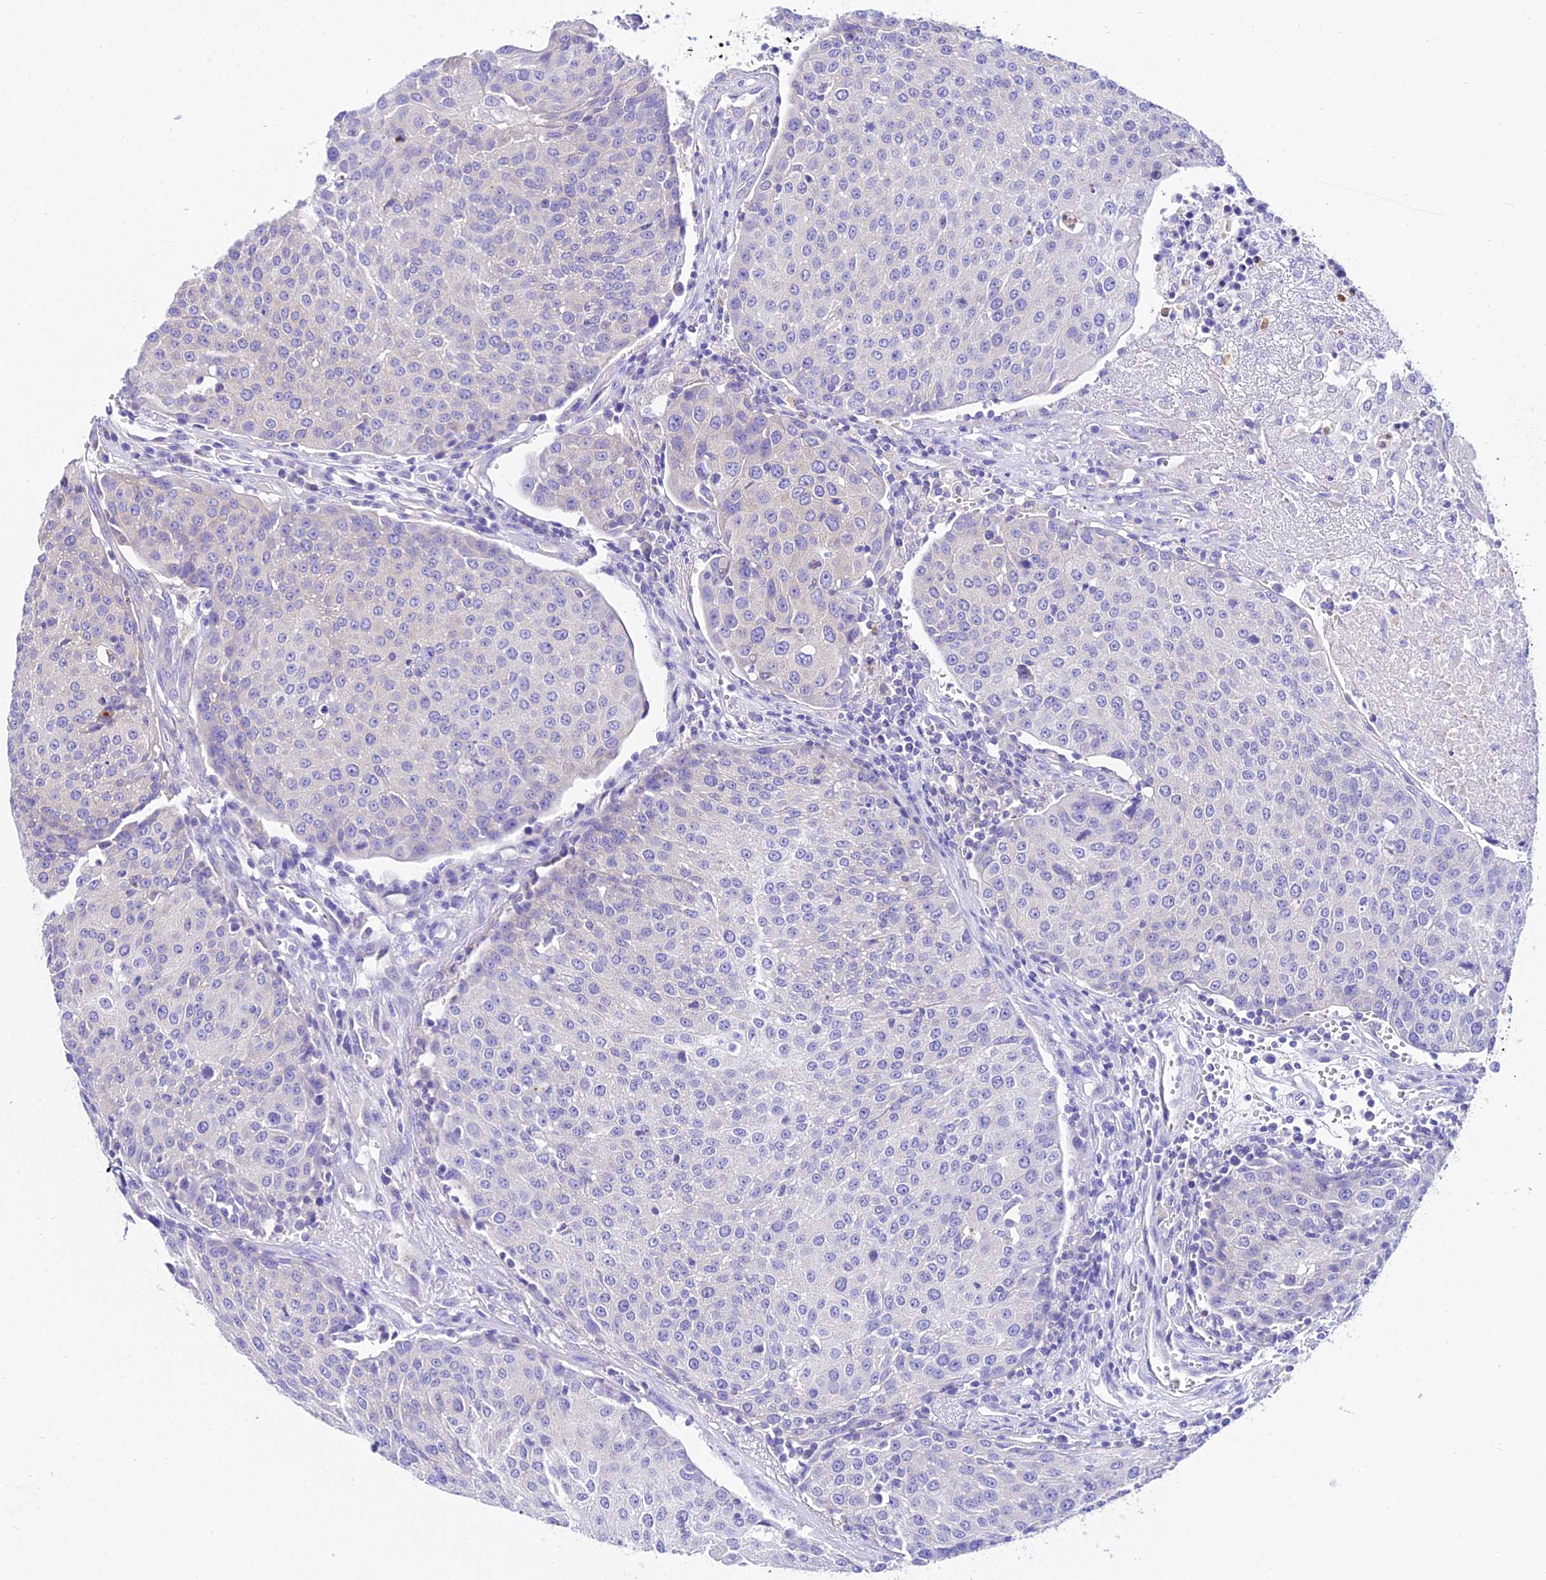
{"staining": {"intensity": "negative", "quantity": "none", "location": "none"}, "tissue": "urothelial cancer", "cell_type": "Tumor cells", "image_type": "cancer", "snomed": [{"axis": "morphology", "description": "Urothelial carcinoma, High grade"}, {"axis": "topography", "description": "Urinary bladder"}], "caption": "There is no significant positivity in tumor cells of urothelial carcinoma (high-grade).", "gene": "TUBA3D", "patient": {"sex": "female", "age": 85}}